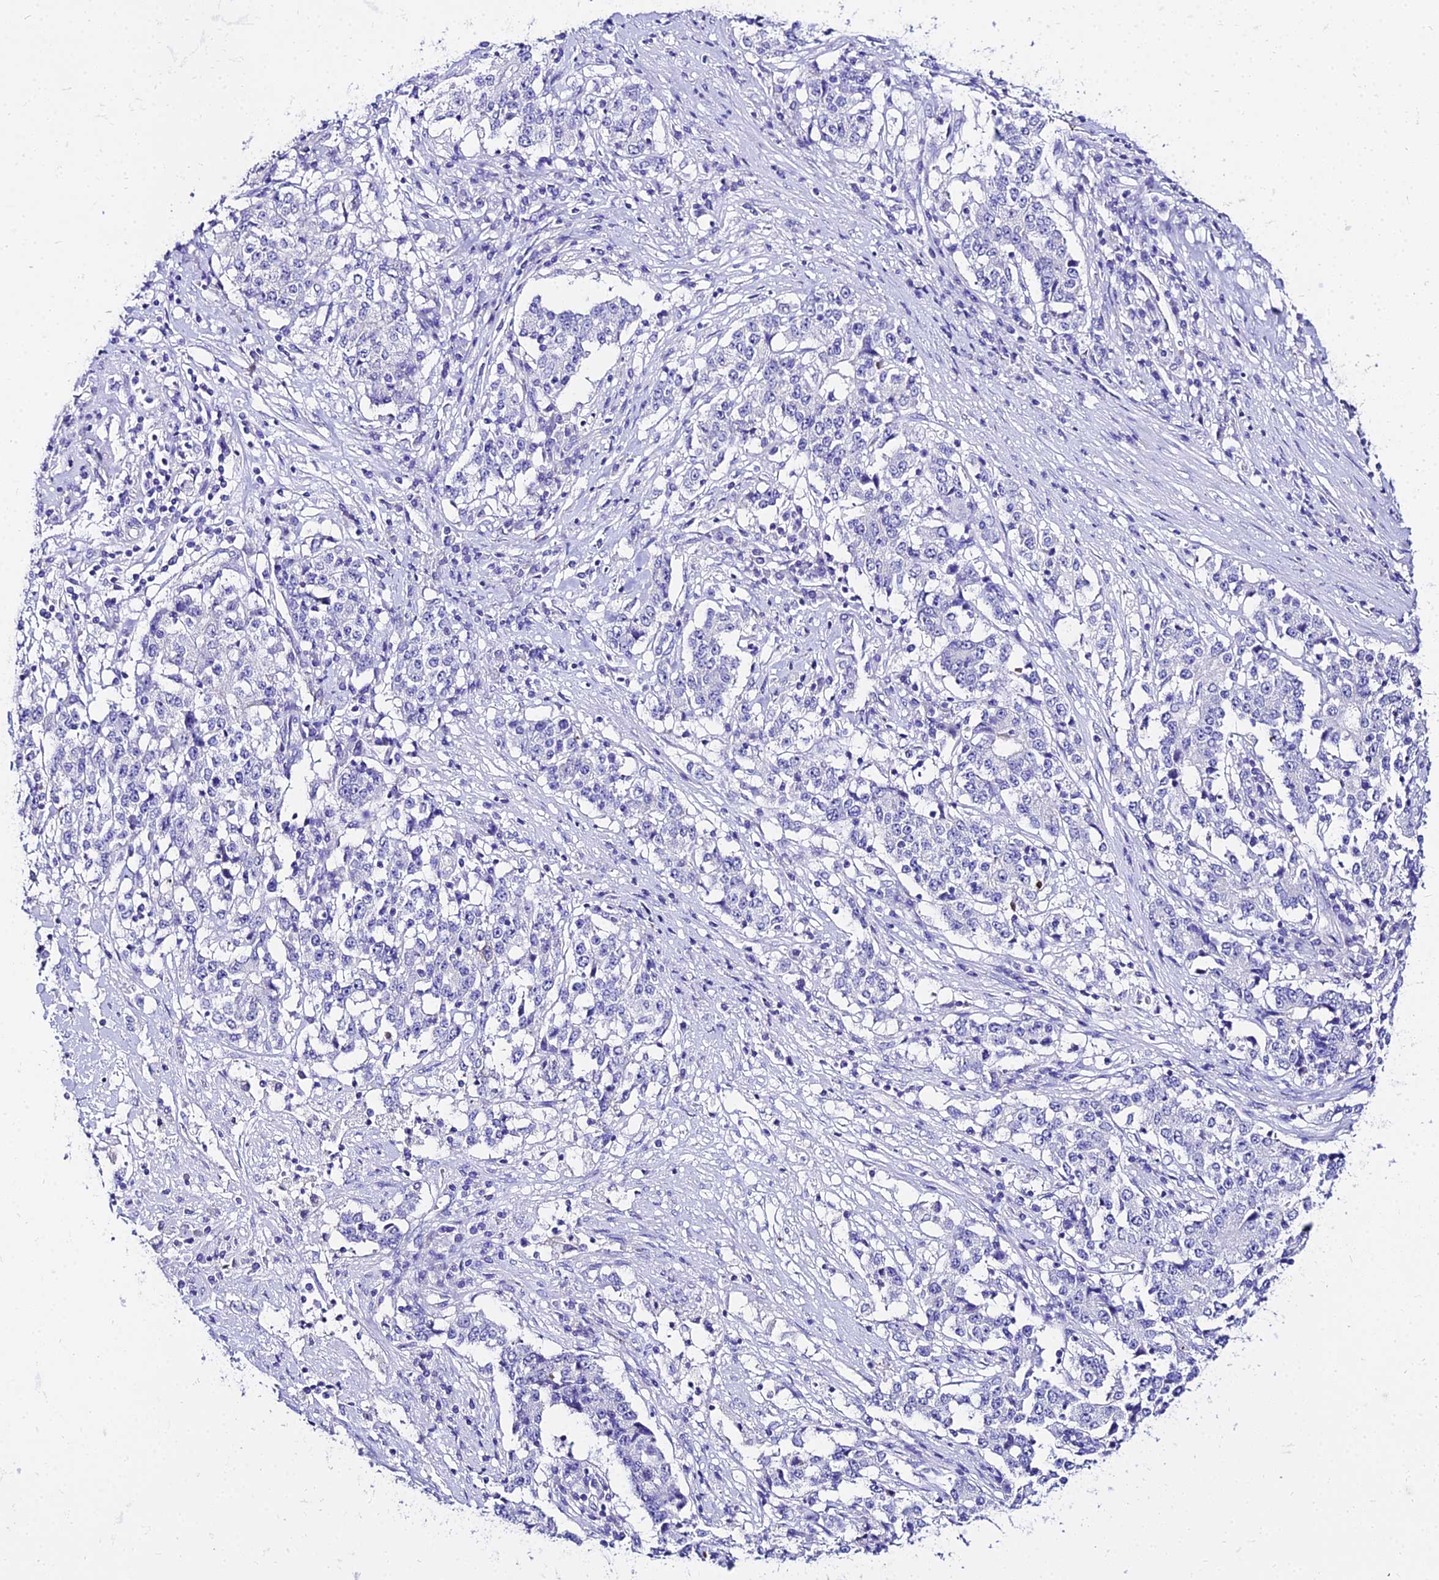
{"staining": {"intensity": "negative", "quantity": "none", "location": "none"}, "tissue": "stomach cancer", "cell_type": "Tumor cells", "image_type": "cancer", "snomed": [{"axis": "morphology", "description": "Adenocarcinoma, NOS"}, {"axis": "topography", "description": "Stomach"}], "caption": "Tumor cells show no significant protein staining in stomach cancer.", "gene": "TUBA3D", "patient": {"sex": "male", "age": 59}}